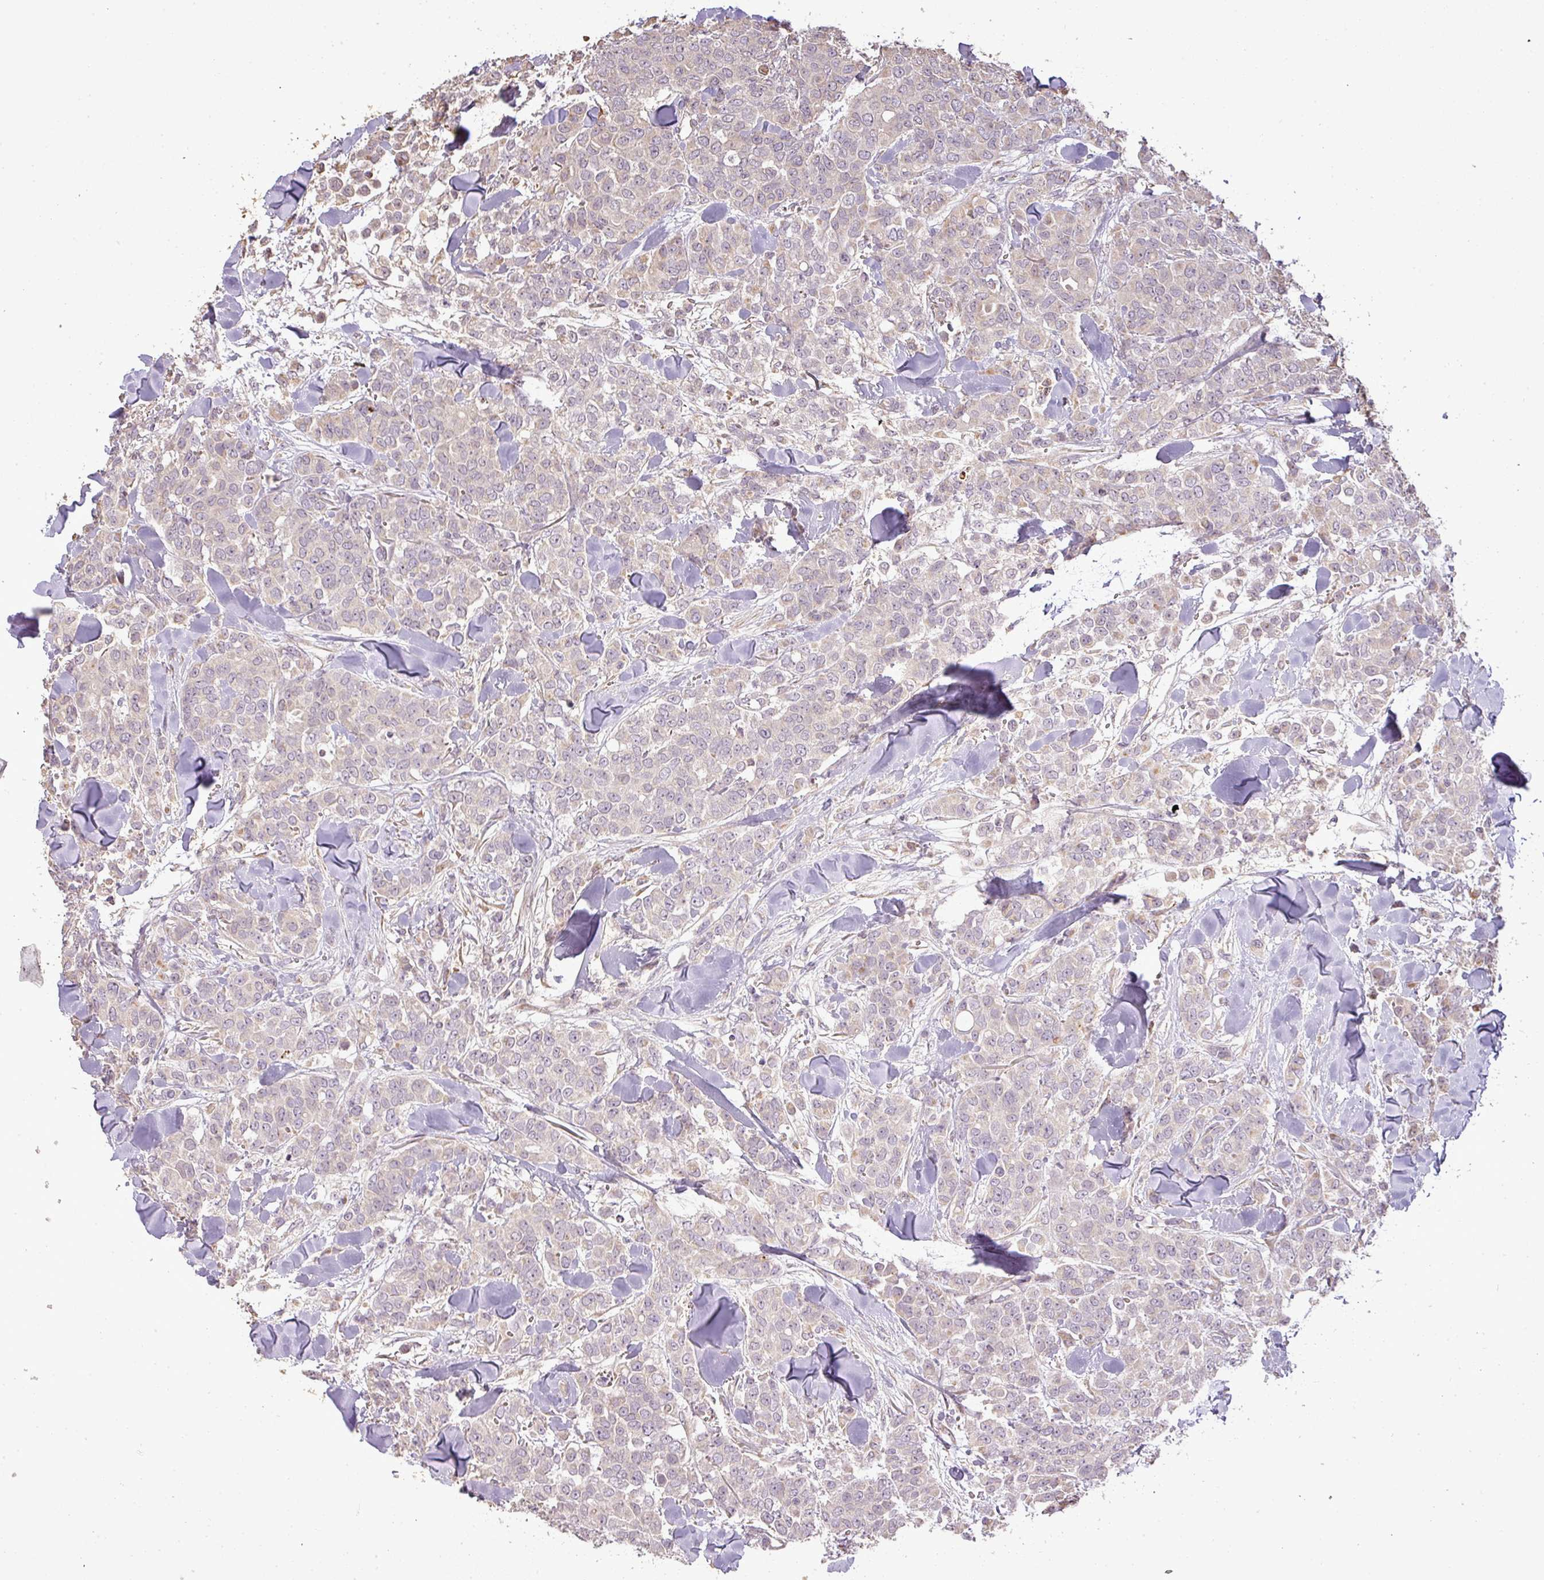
{"staining": {"intensity": "negative", "quantity": "none", "location": "none"}, "tissue": "breast cancer", "cell_type": "Tumor cells", "image_type": "cancer", "snomed": [{"axis": "morphology", "description": "Lobular carcinoma"}, {"axis": "topography", "description": "Breast"}], "caption": "Histopathology image shows no significant protein staining in tumor cells of lobular carcinoma (breast).", "gene": "FAIM", "patient": {"sex": "female", "age": 91}}